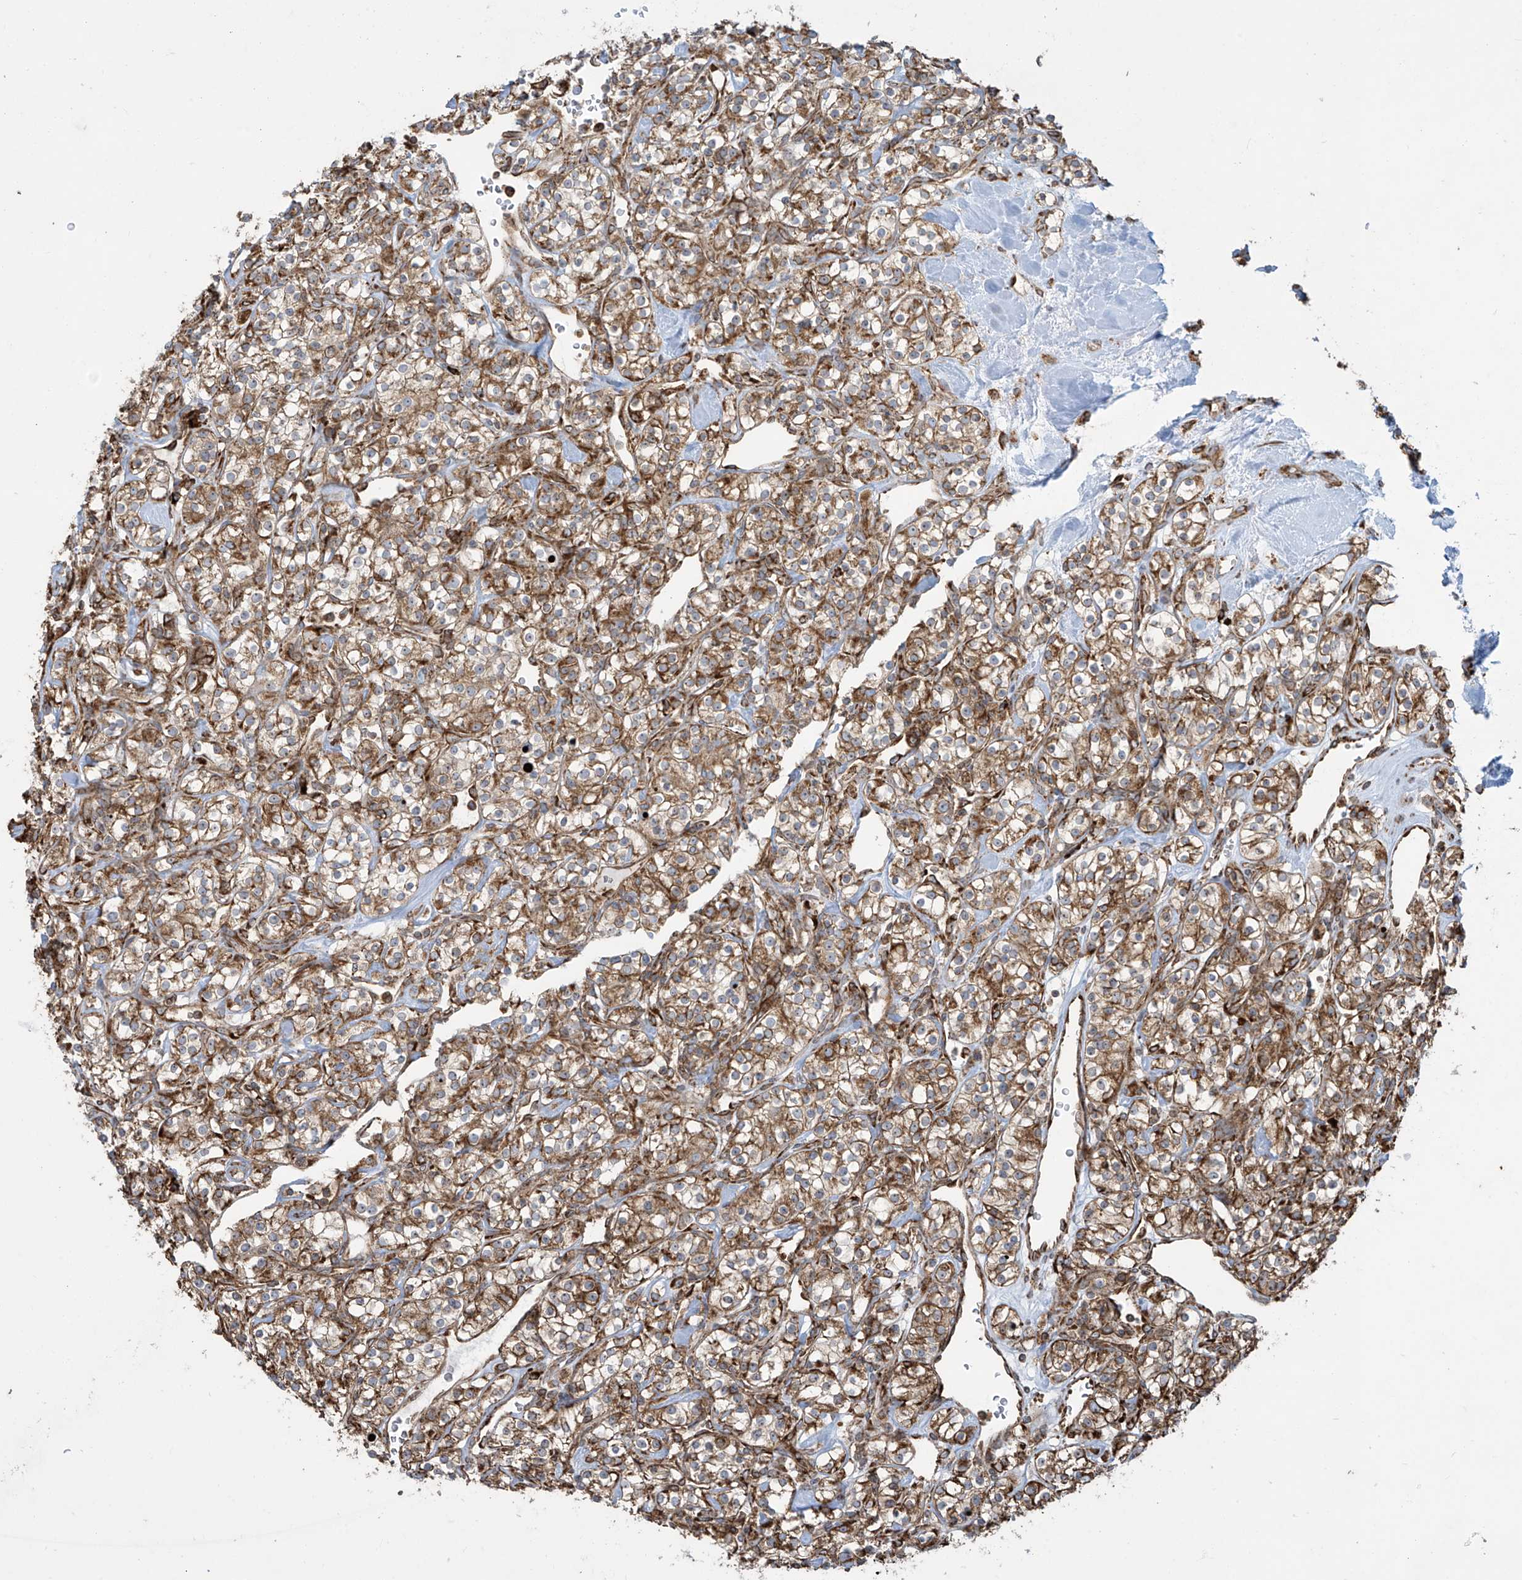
{"staining": {"intensity": "moderate", "quantity": ">75%", "location": "cytoplasmic/membranous"}, "tissue": "renal cancer", "cell_type": "Tumor cells", "image_type": "cancer", "snomed": [{"axis": "morphology", "description": "Adenocarcinoma, NOS"}, {"axis": "topography", "description": "Kidney"}], "caption": "Immunohistochemistry (DAB) staining of human renal cancer shows moderate cytoplasmic/membranous protein expression in approximately >75% of tumor cells.", "gene": "MX1", "patient": {"sex": "male", "age": 77}}